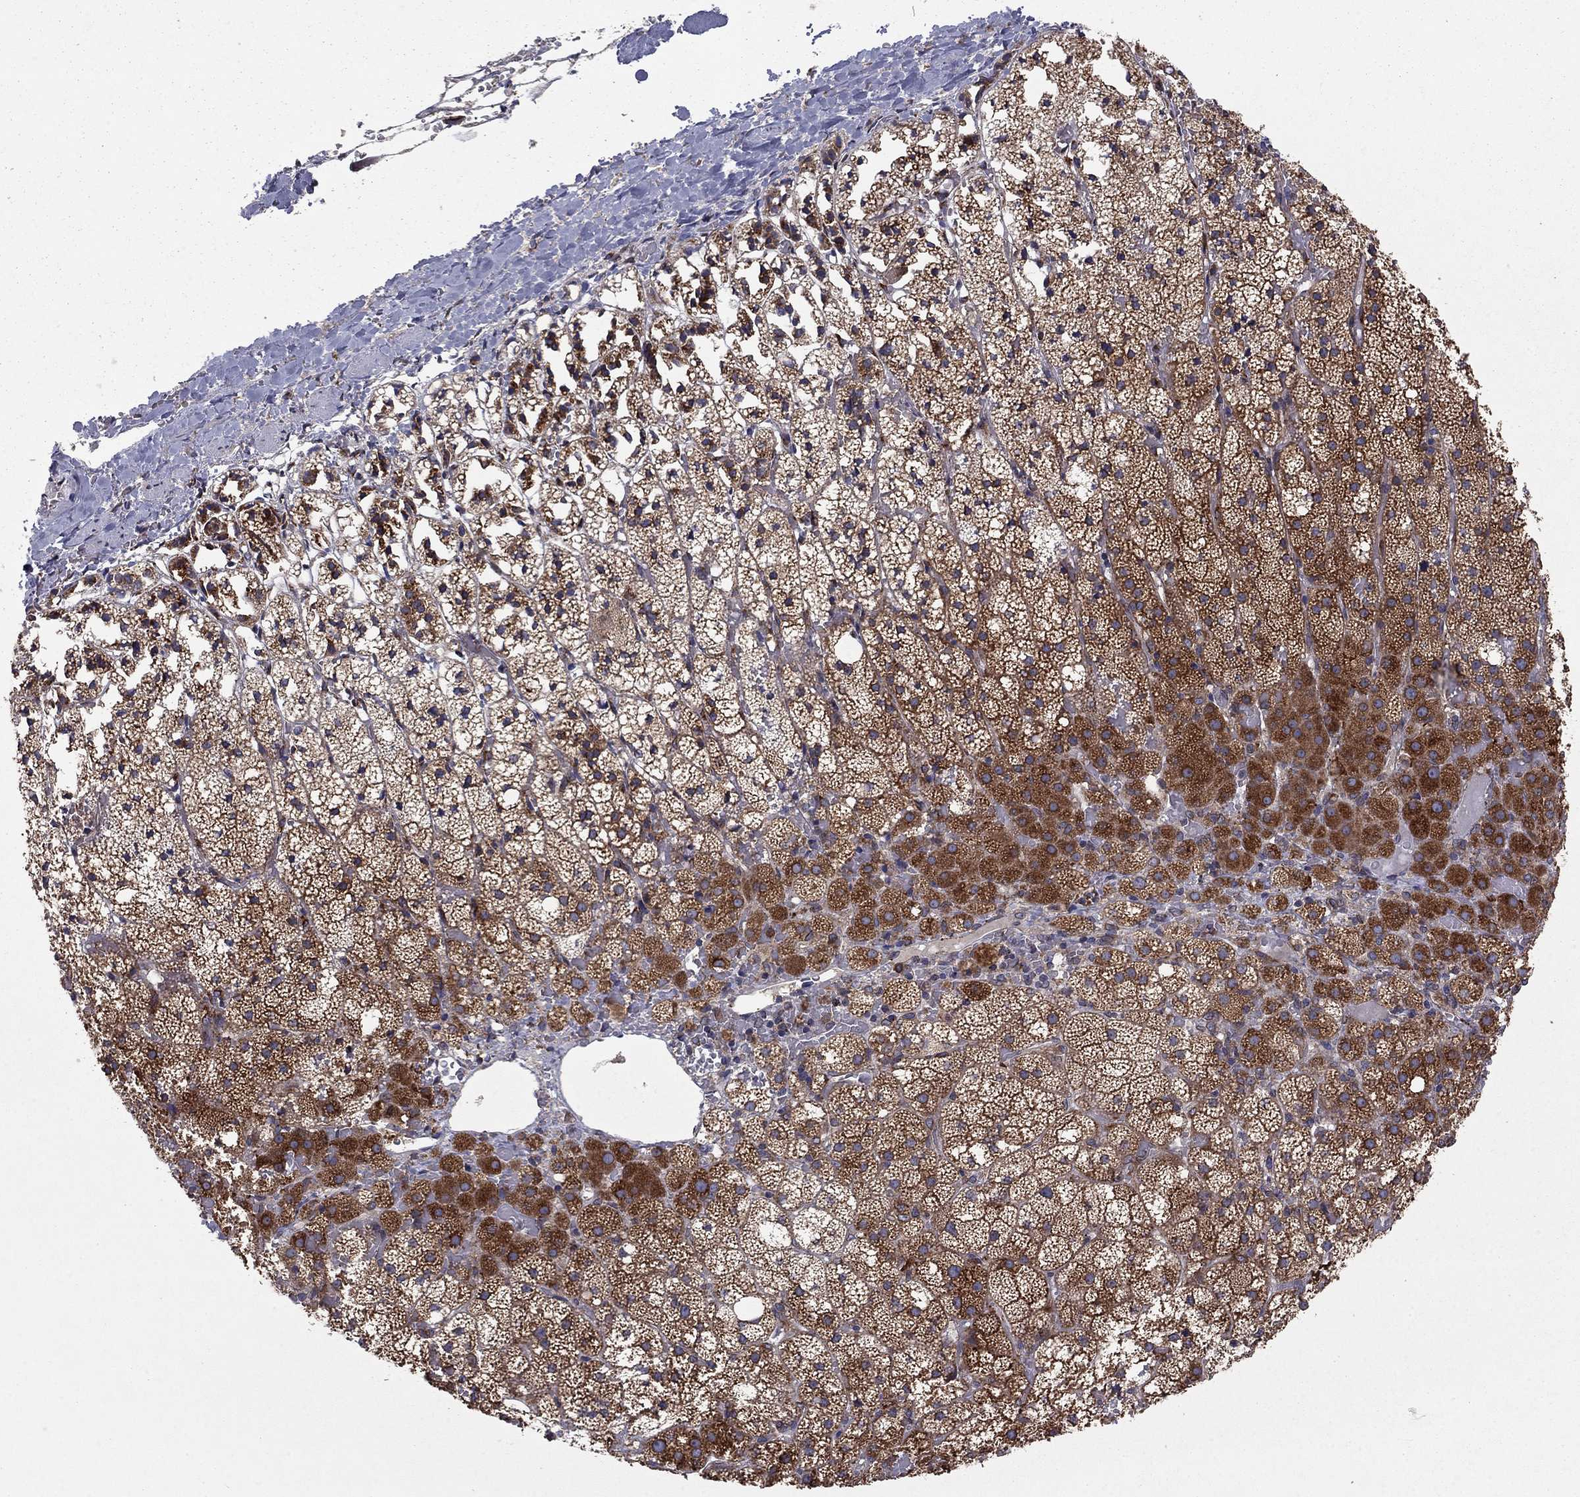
{"staining": {"intensity": "strong", "quantity": "25%-75%", "location": "cytoplasmic/membranous"}, "tissue": "adrenal gland", "cell_type": "Glandular cells", "image_type": "normal", "snomed": [{"axis": "morphology", "description": "Normal tissue, NOS"}, {"axis": "topography", "description": "Adrenal gland"}], "caption": "Immunohistochemistry (IHC) image of unremarkable adrenal gland: adrenal gland stained using IHC displays high levels of strong protein expression localized specifically in the cytoplasmic/membranous of glandular cells, appearing as a cytoplasmic/membranous brown color.", "gene": "YIF1A", "patient": {"sex": "male", "age": 53}}